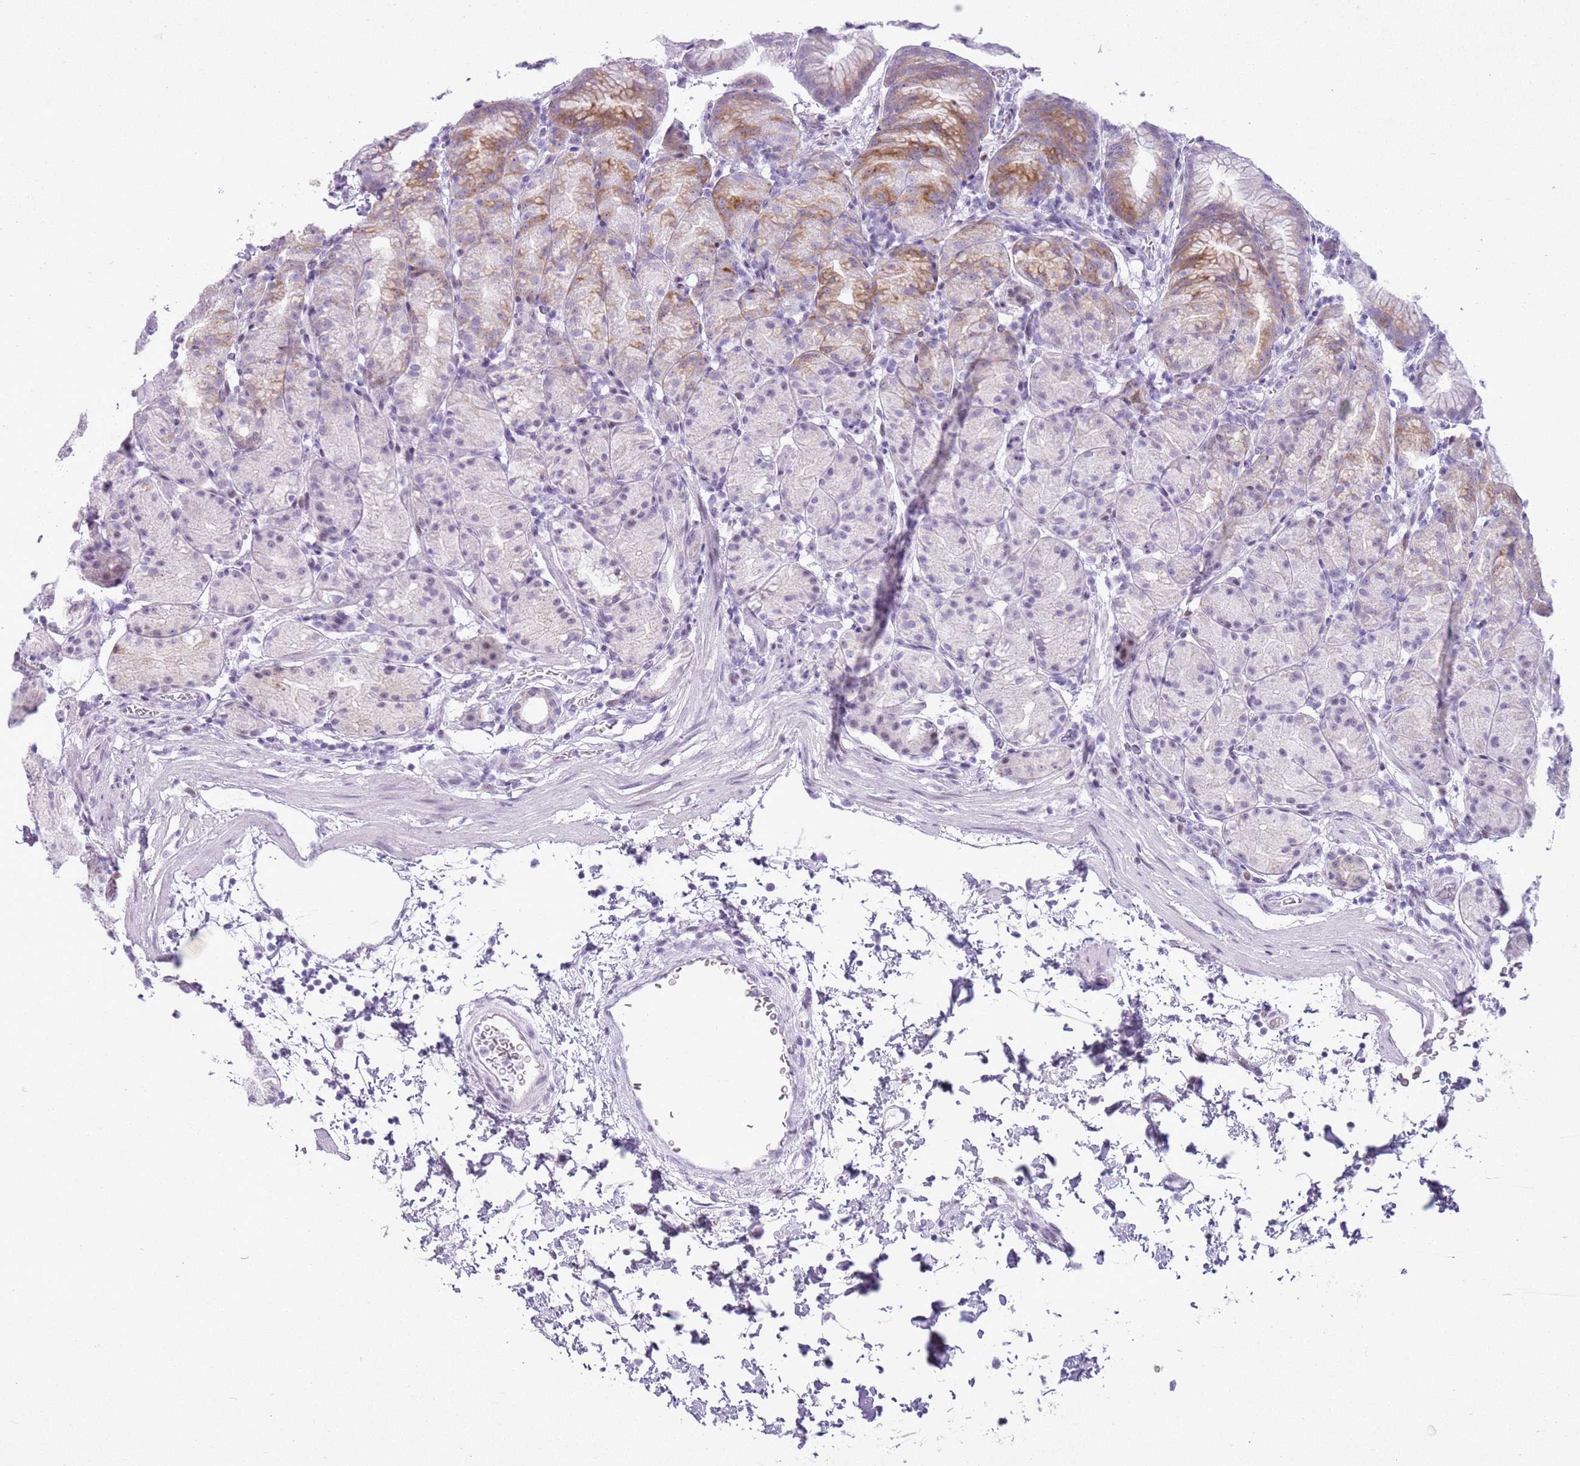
{"staining": {"intensity": "moderate", "quantity": "<25%", "location": "cytoplasmic/membranous,nuclear"}, "tissue": "stomach", "cell_type": "Glandular cells", "image_type": "normal", "snomed": [{"axis": "morphology", "description": "Normal tissue, NOS"}, {"axis": "topography", "description": "Stomach, upper"}], "caption": "Brown immunohistochemical staining in normal stomach exhibits moderate cytoplasmic/membranous,nuclear positivity in about <25% of glandular cells.", "gene": "ASIP", "patient": {"sex": "male", "age": 48}}